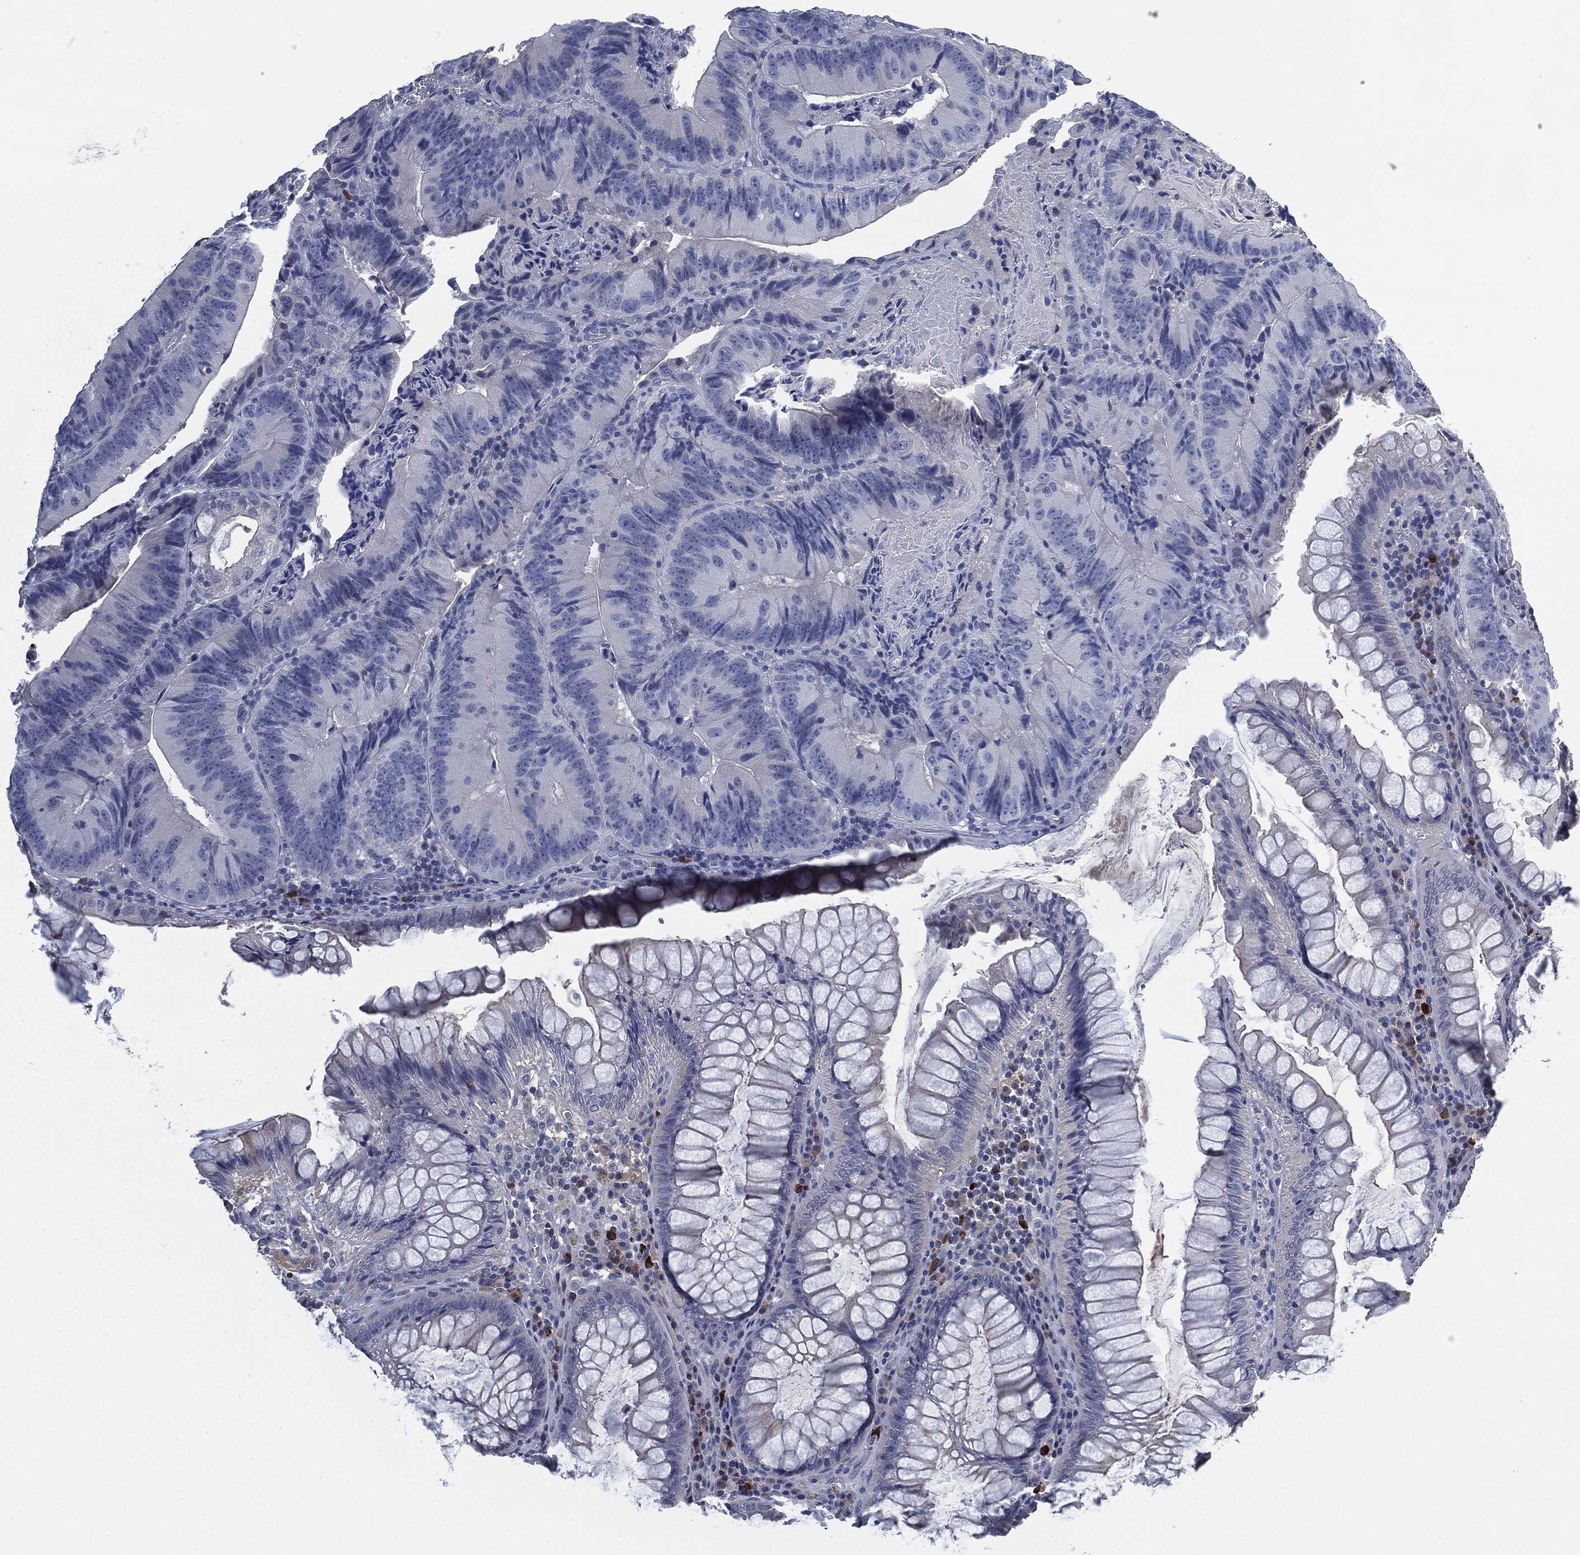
{"staining": {"intensity": "negative", "quantity": "none", "location": "none"}, "tissue": "colorectal cancer", "cell_type": "Tumor cells", "image_type": "cancer", "snomed": [{"axis": "morphology", "description": "Adenocarcinoma, NOS"}, {"axis": "topography", "description": "Colon"}], "caption": "Tumor cells are negative for brown protein staining in colorectal cancer. (Stains: DAB immunohistochemistry (IHC) with hematoxylin counter stain, Microscopy: brightfield microscopy at high magnification).", "gene": "CD27", "patient": {"sex": "female", "age": 86}}